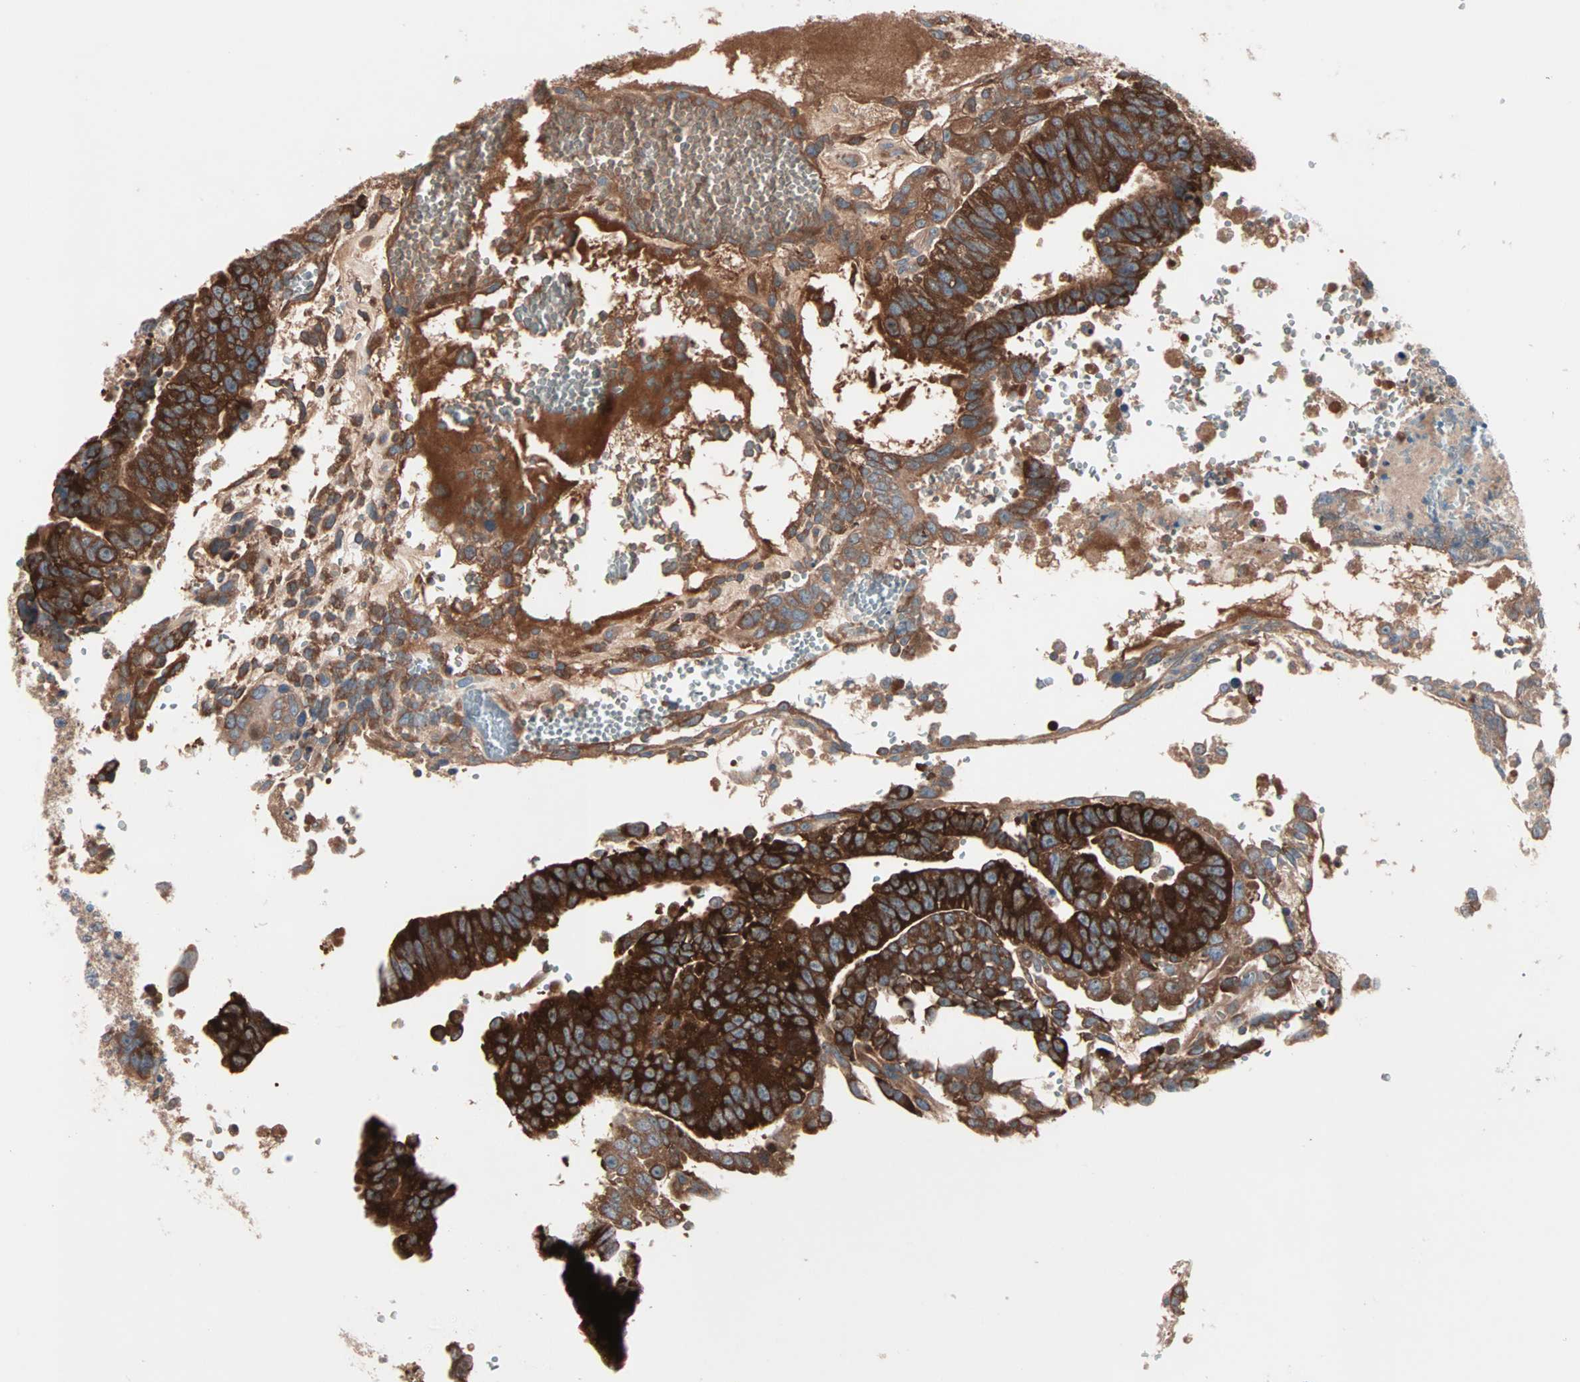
{"staining": {"intensity": "strong", "quantity": ">75%", "location": "cytoplasmic/membranous"}, "tissue": "testis cancer", "cell_type": "Tumor cells", "image_type": "cancer", "snomed": [{"axis": "morphology", "description": "Seminoma, NOS"}, {"axis": "morphology", "description": "Carcinoma, Embryonal, NOS"}, {"axis": "topography", "description": "Testis"}], "caption": "Immunohistochemistry histopathology image of neoplastic tissue: human embryonal carcinoma (testis) stained using immunohistochemistry (IHC) demonstrates high levels of strong protein expression localized specifically in the cytoplasmic/membranous of tumor cells, appearing as a cytoplasmic/membranous brown color.", "gene": "CAD", "patient": {"sex": "male", "age": 52}}